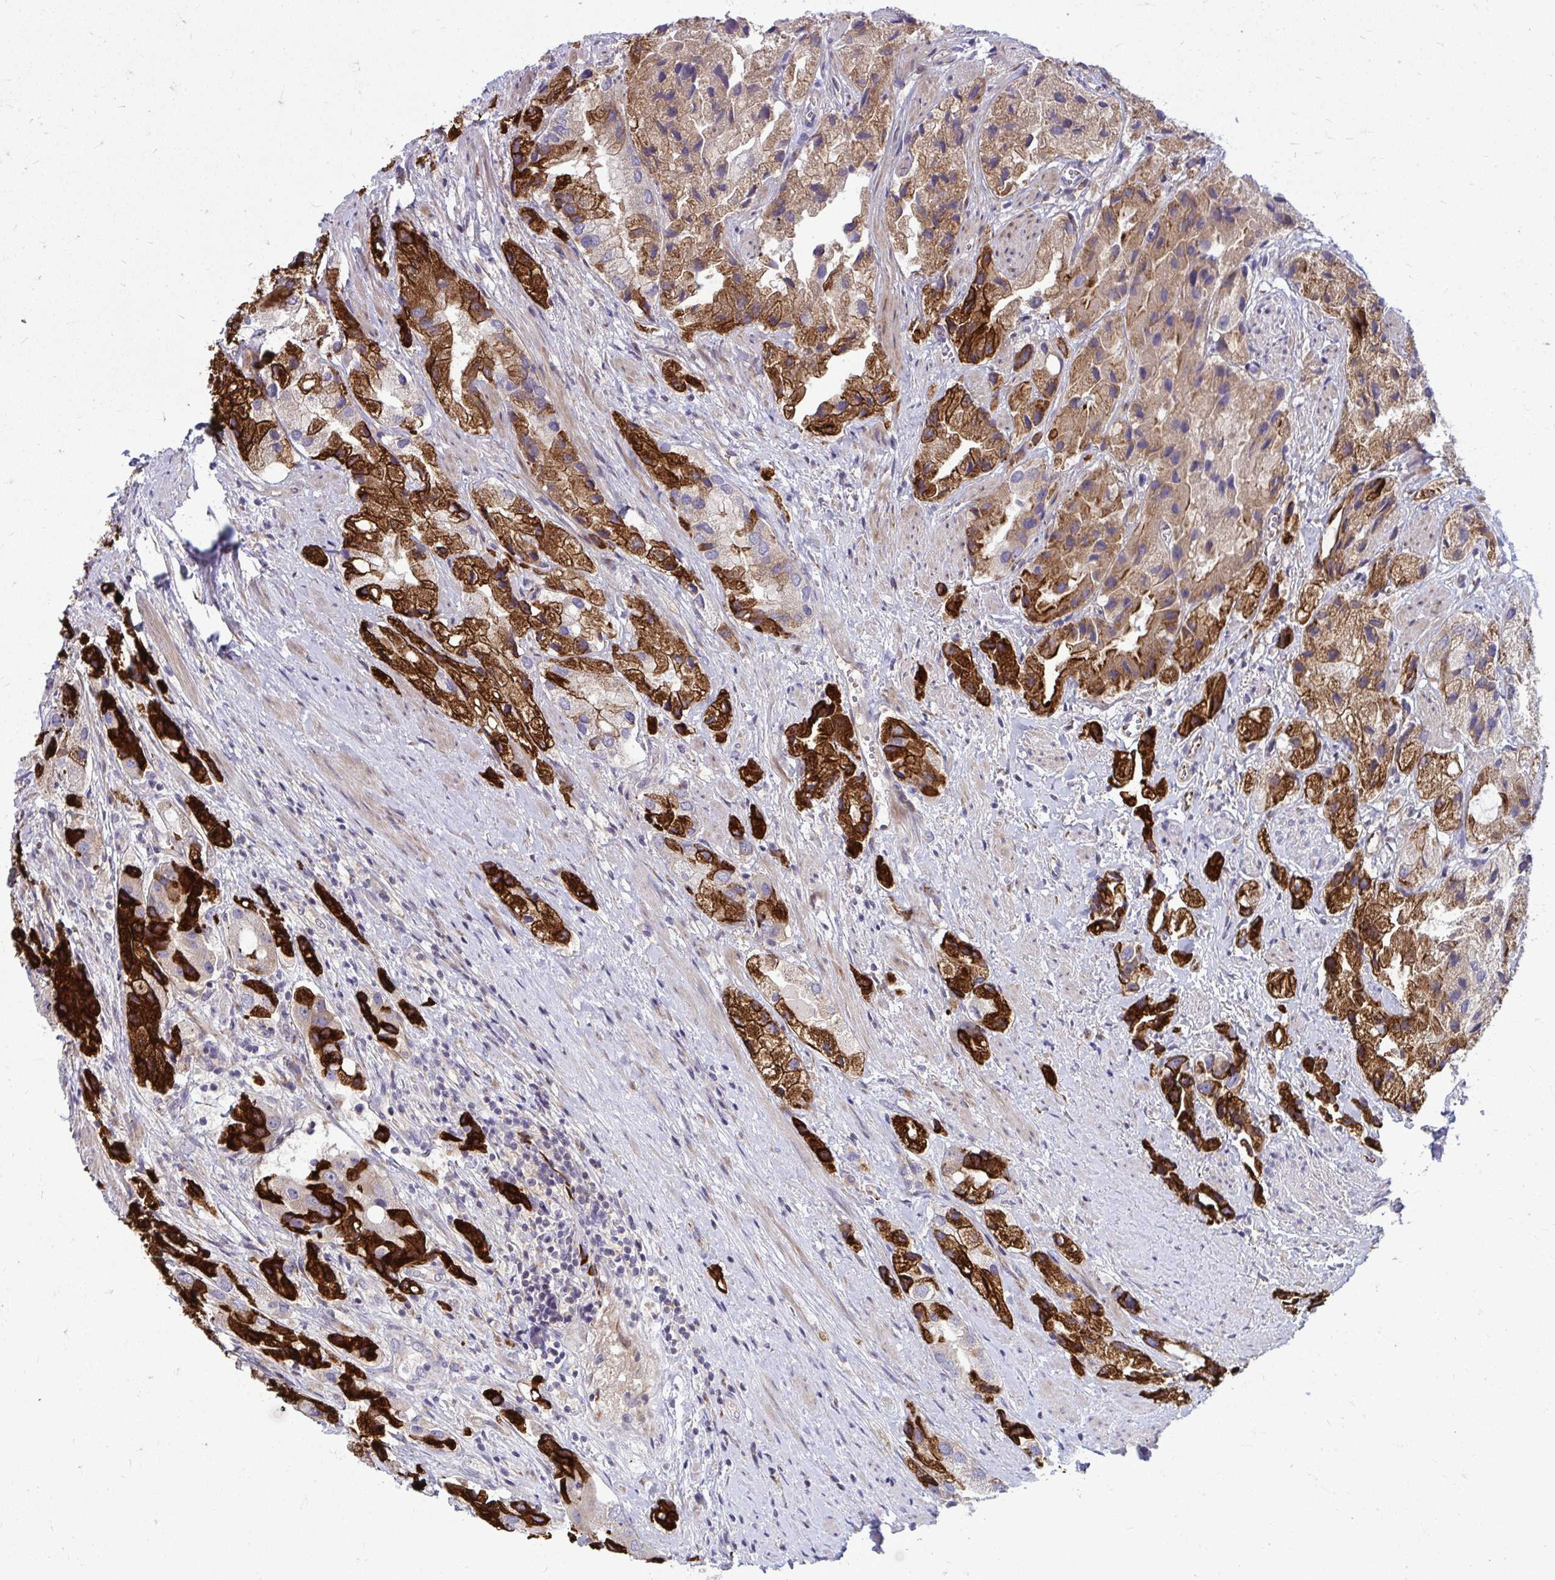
{"staining": {"intensity": "strong", "quantity": "25%-75%", "location": "cytoplasmic/membranous"}, "tissue": "prostate cancer", "cell_type": "Tumor cells", "image_type": "cancer", "snomed": [{"axis": "morphology", "description": "Adenocarcinoma, Low grade"}, {"axis": "topography", "description": "Prostate"}], "caption": "High-power microscopy captured an IHC histopathology image of prostate low-grade adenocarcinoma, revealing strong cytoplasmic/membranous positivity in about 25%-75% of tumor cells.", "gene": "GFPT2", "patient": {"sex": "male", "age": 69}}